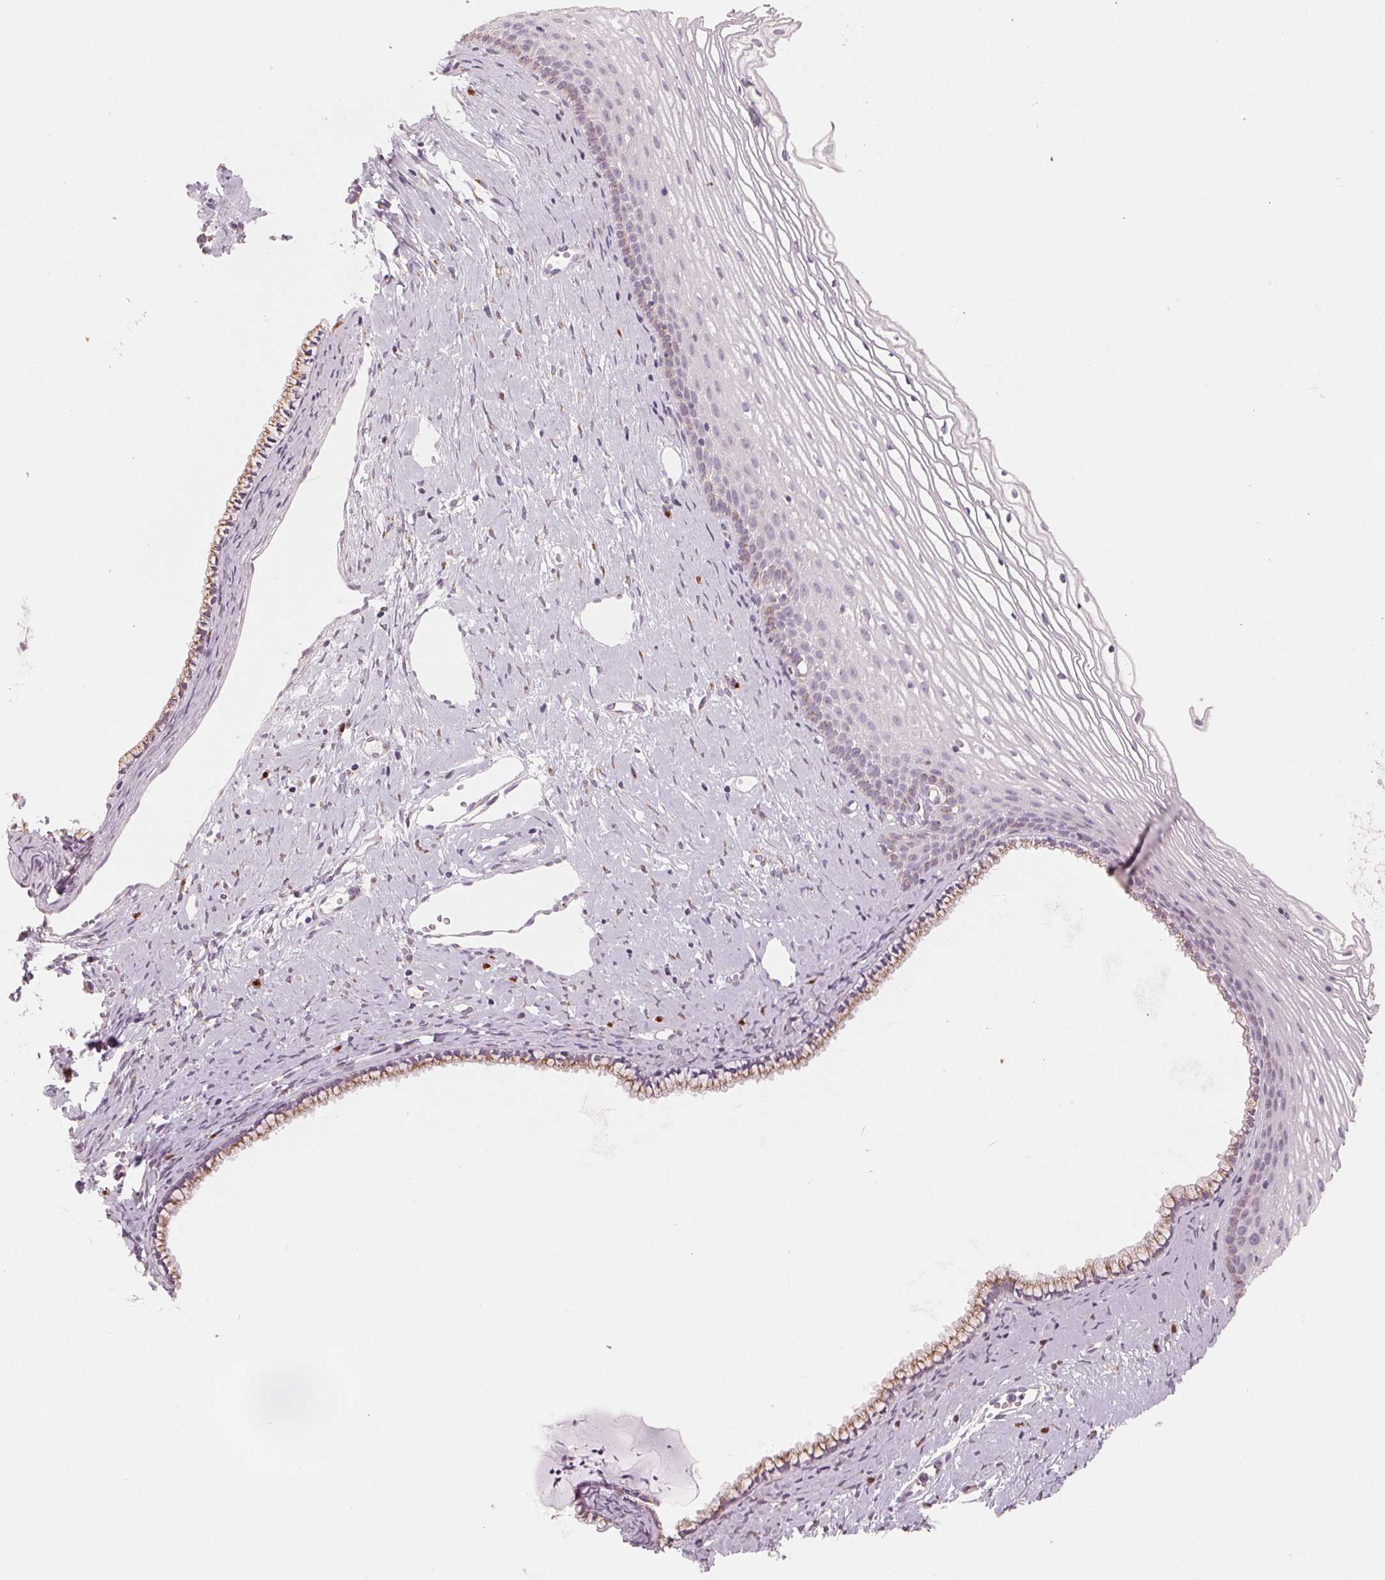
{"staining": {"intensity": "weak", "quantity": "25%-75%", "location": "cytoplasmic/membranous"}, "tissue": "cervix", "cell_type": "Glandular cells", "image_type": "normal", "snomed": [{"axis": "morphology", "description": "Normal tissue, NOS"}, {"axis": "topography", "description": "Cervix"}], "caption": "Immunohistochemical staining of unremarkable human cervix demonstrates low levels of weak cytoplasmic/membranous staining in about 25%-75% of glandular cells.", "gene": "IL9R", "patient": {"sex": "female", "age": 40}}